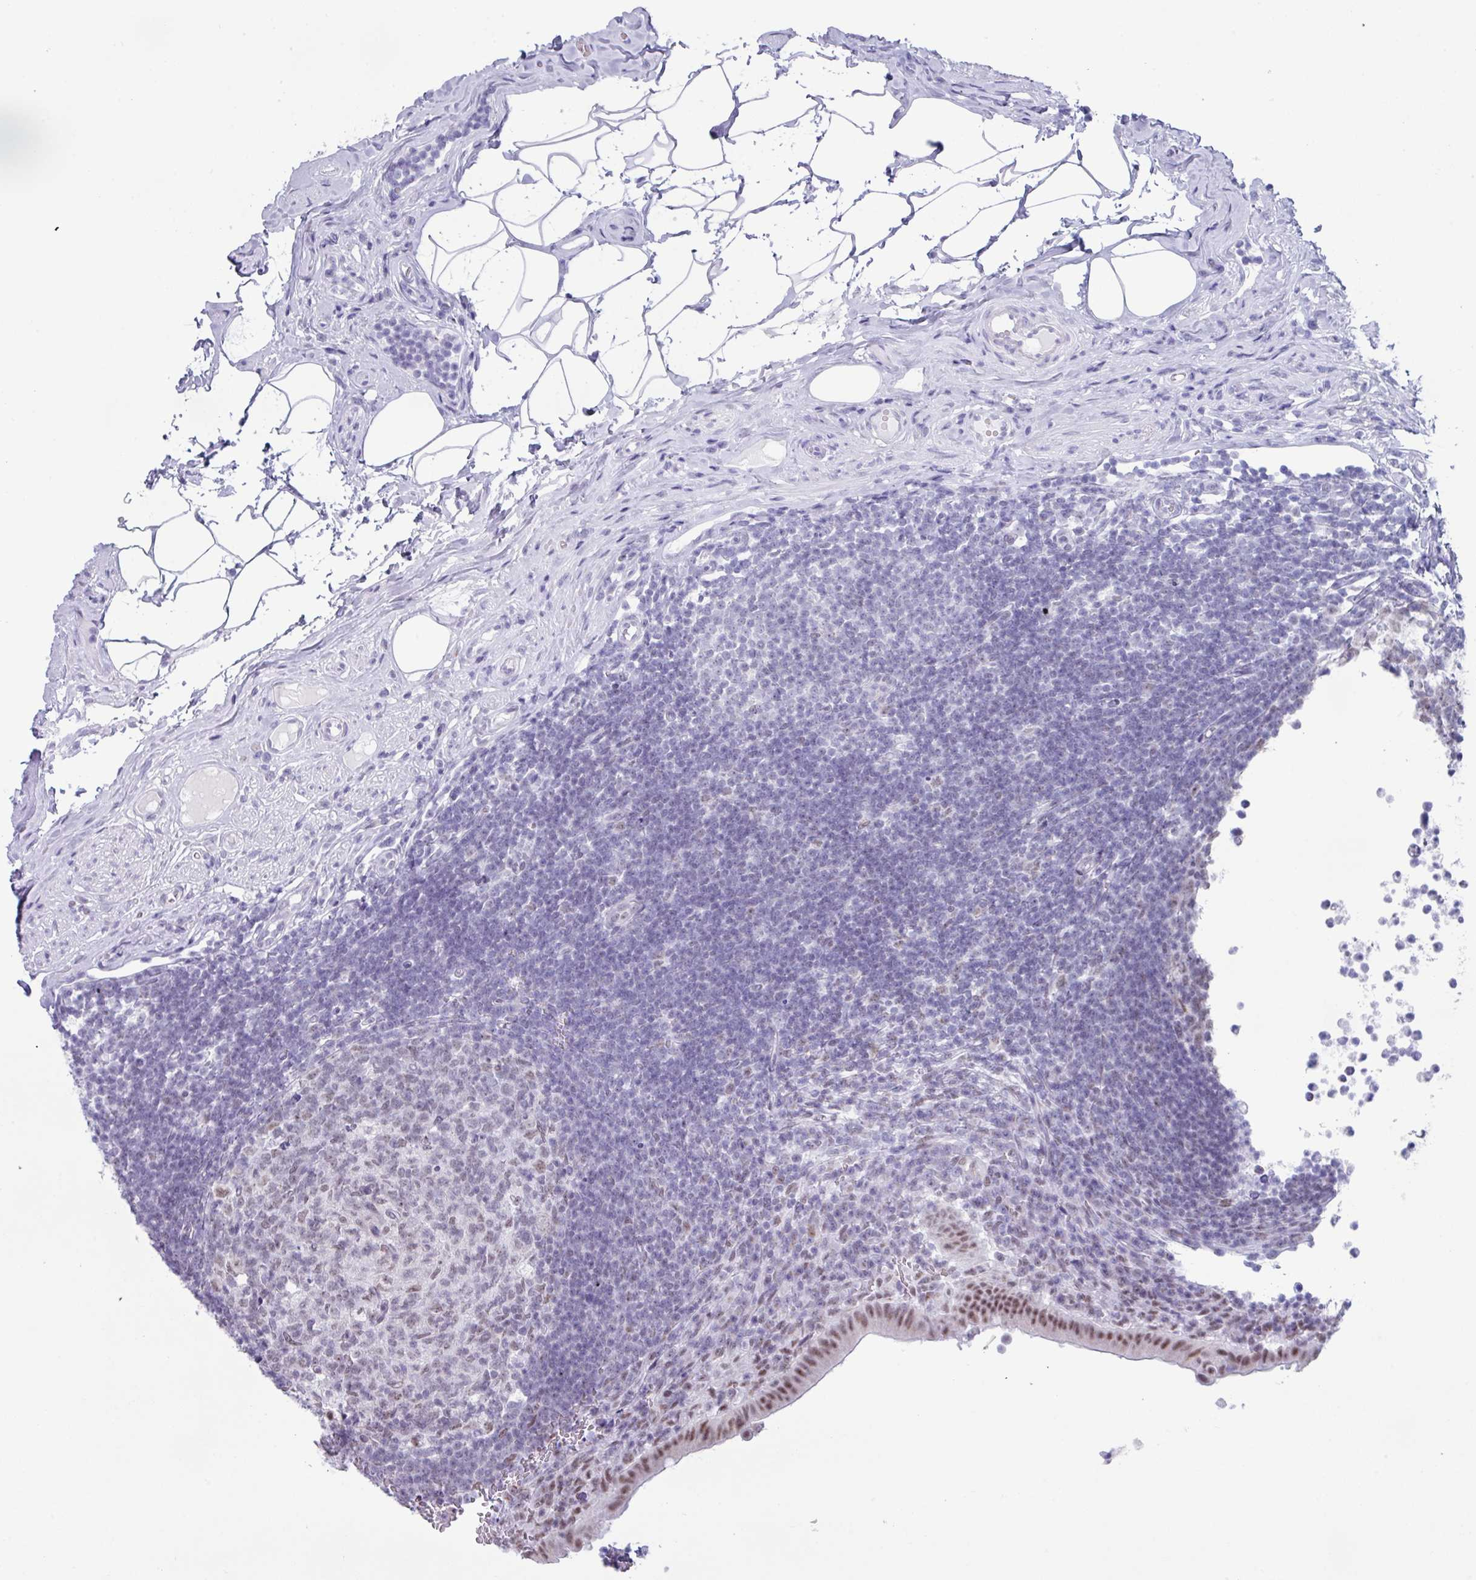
{"staining": {"intensity": "moderate", "quantity": ">75%", "location": "nuclear"}, "tissue": "appendix", "cell_type": "Glandular cells", "image_type": "normal", "snomed": [{"axis": "morphology", "description": "Normal tissue, NOS"}, {"axis": "topography", "description": "Appendix"}], "caption": "Immunohistochemistry (IHC) (DAB (3,3'-diaminobenzidine)) staining of normal human appendix exhibits moderate nuclear protein positivity in about >75% of glandular cells. (DAB IHC with brightfield microscopy, high magnification).", "gene": "PUF60", "patient": {"sex": "female", "age": 56}}